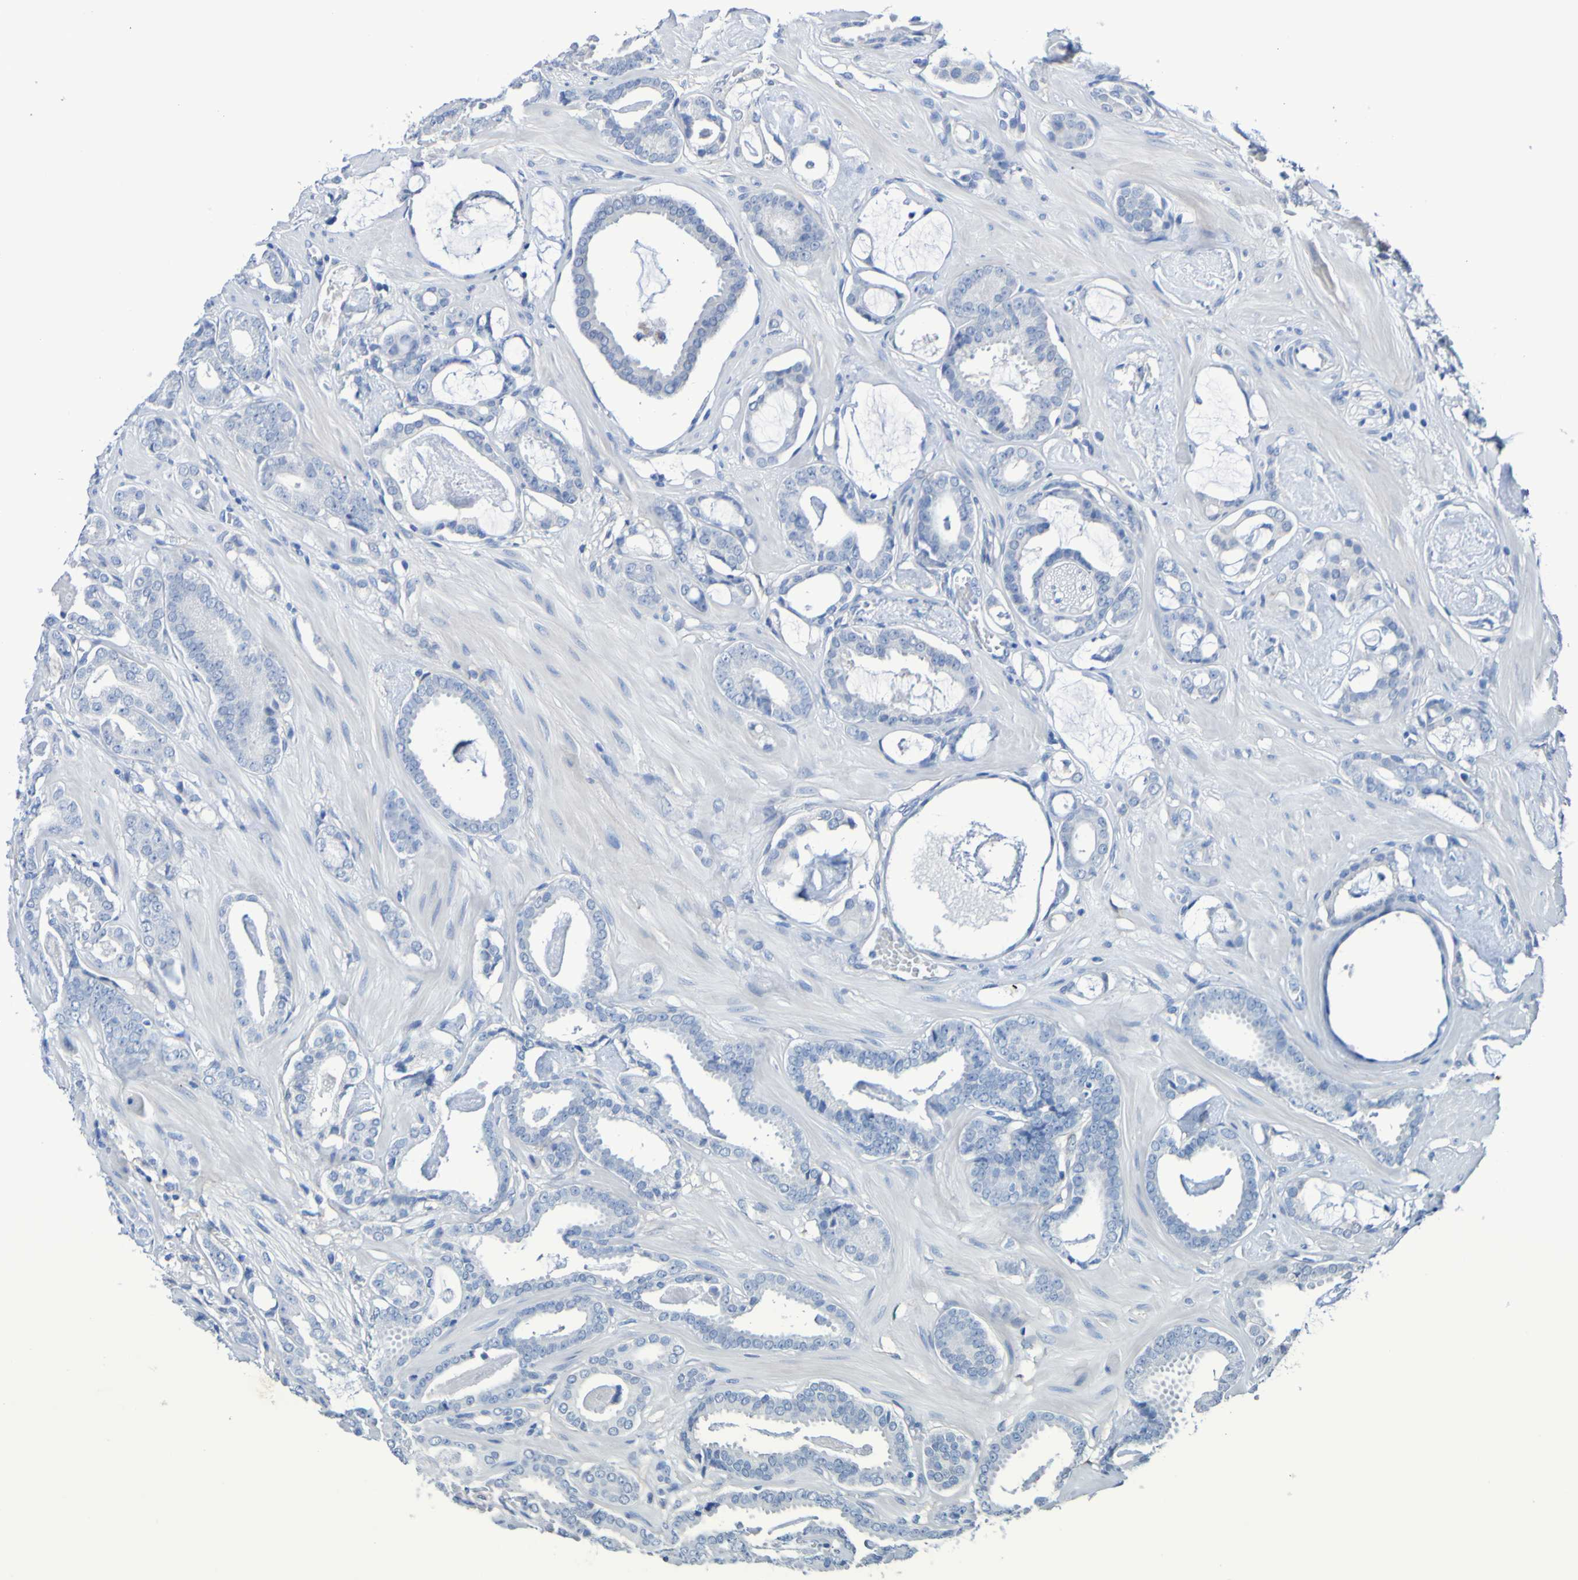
{"staining": {"intensity": "negative", "quantity": "none", "location": "none"}, "tissue": "prostate cancer", "cell_type": "Tumor cells", "image_type": "cancer", "snomed": [{"axis": "morphology", "description": "Adenocarcinoma, Low grade"}, {"axis": "topography", "description": "Prostate"}], "caption": "This is a photomicrograph of immunohistochemistry staining of prostate cancer, which shows no expression in tumor cells.", "gene": "SGCB", "patient": {"sex": "male", "age": 53}}